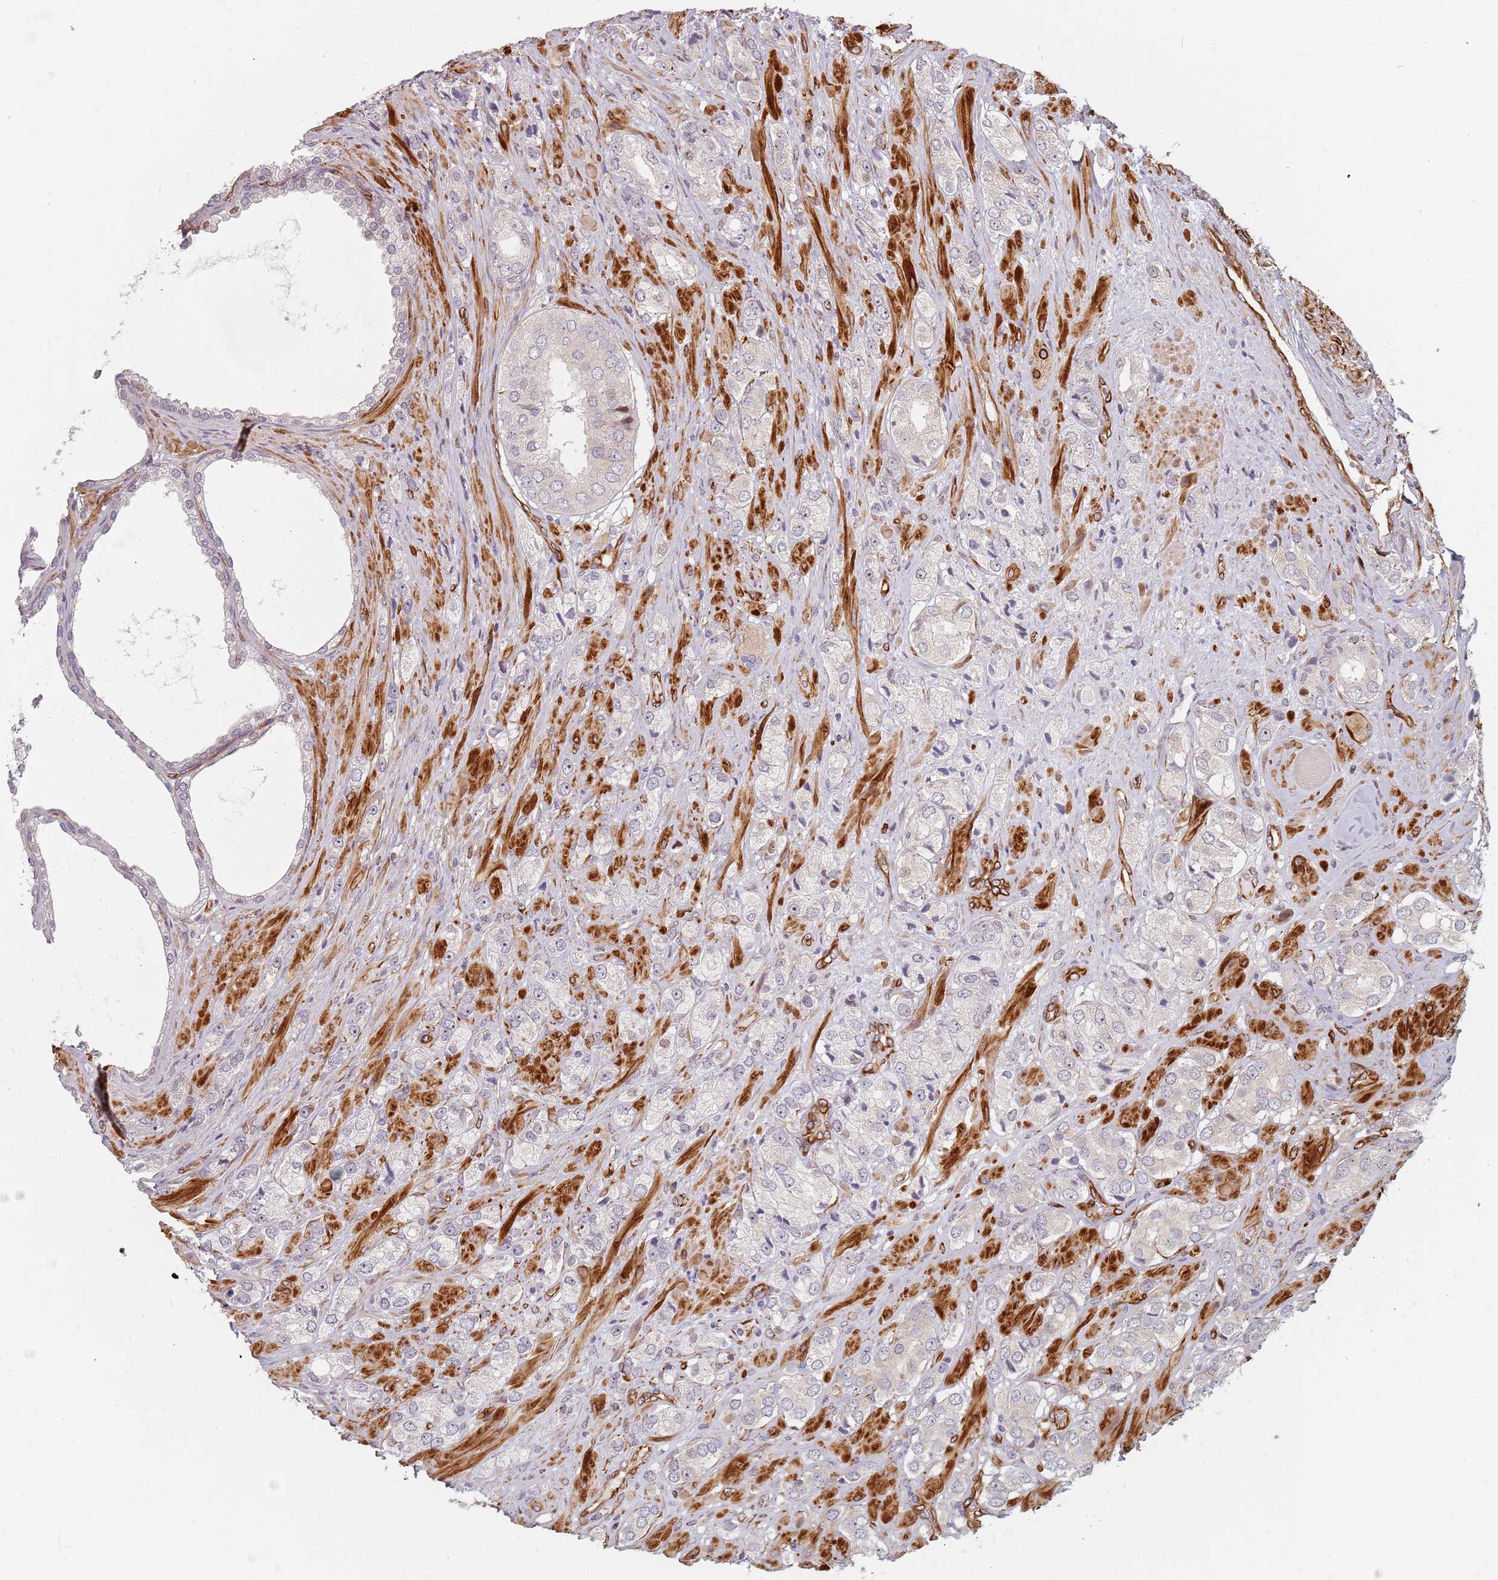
{"staining": {"intensity": "negative", "quantity": "none", "location": "none"}, "tissue": "prostate cancer", "cell_type": "Tumor cells", "image_type": "cancer", "snomed": [{"axis": "morphology", "description": "Adenocarcinoma, High grade"}, {"axis": "topography", "description": "Prostate and seminal vesicle, NOS"}], "caption": "High magnification brightfield microscopy of prostate cancer stained with DAB (brown) and counterstained with hematoxylin (blue): tumor cells show no significant staining.", "gene": "GAS2L3", "patient": {"sex": "male", "age": 64}}